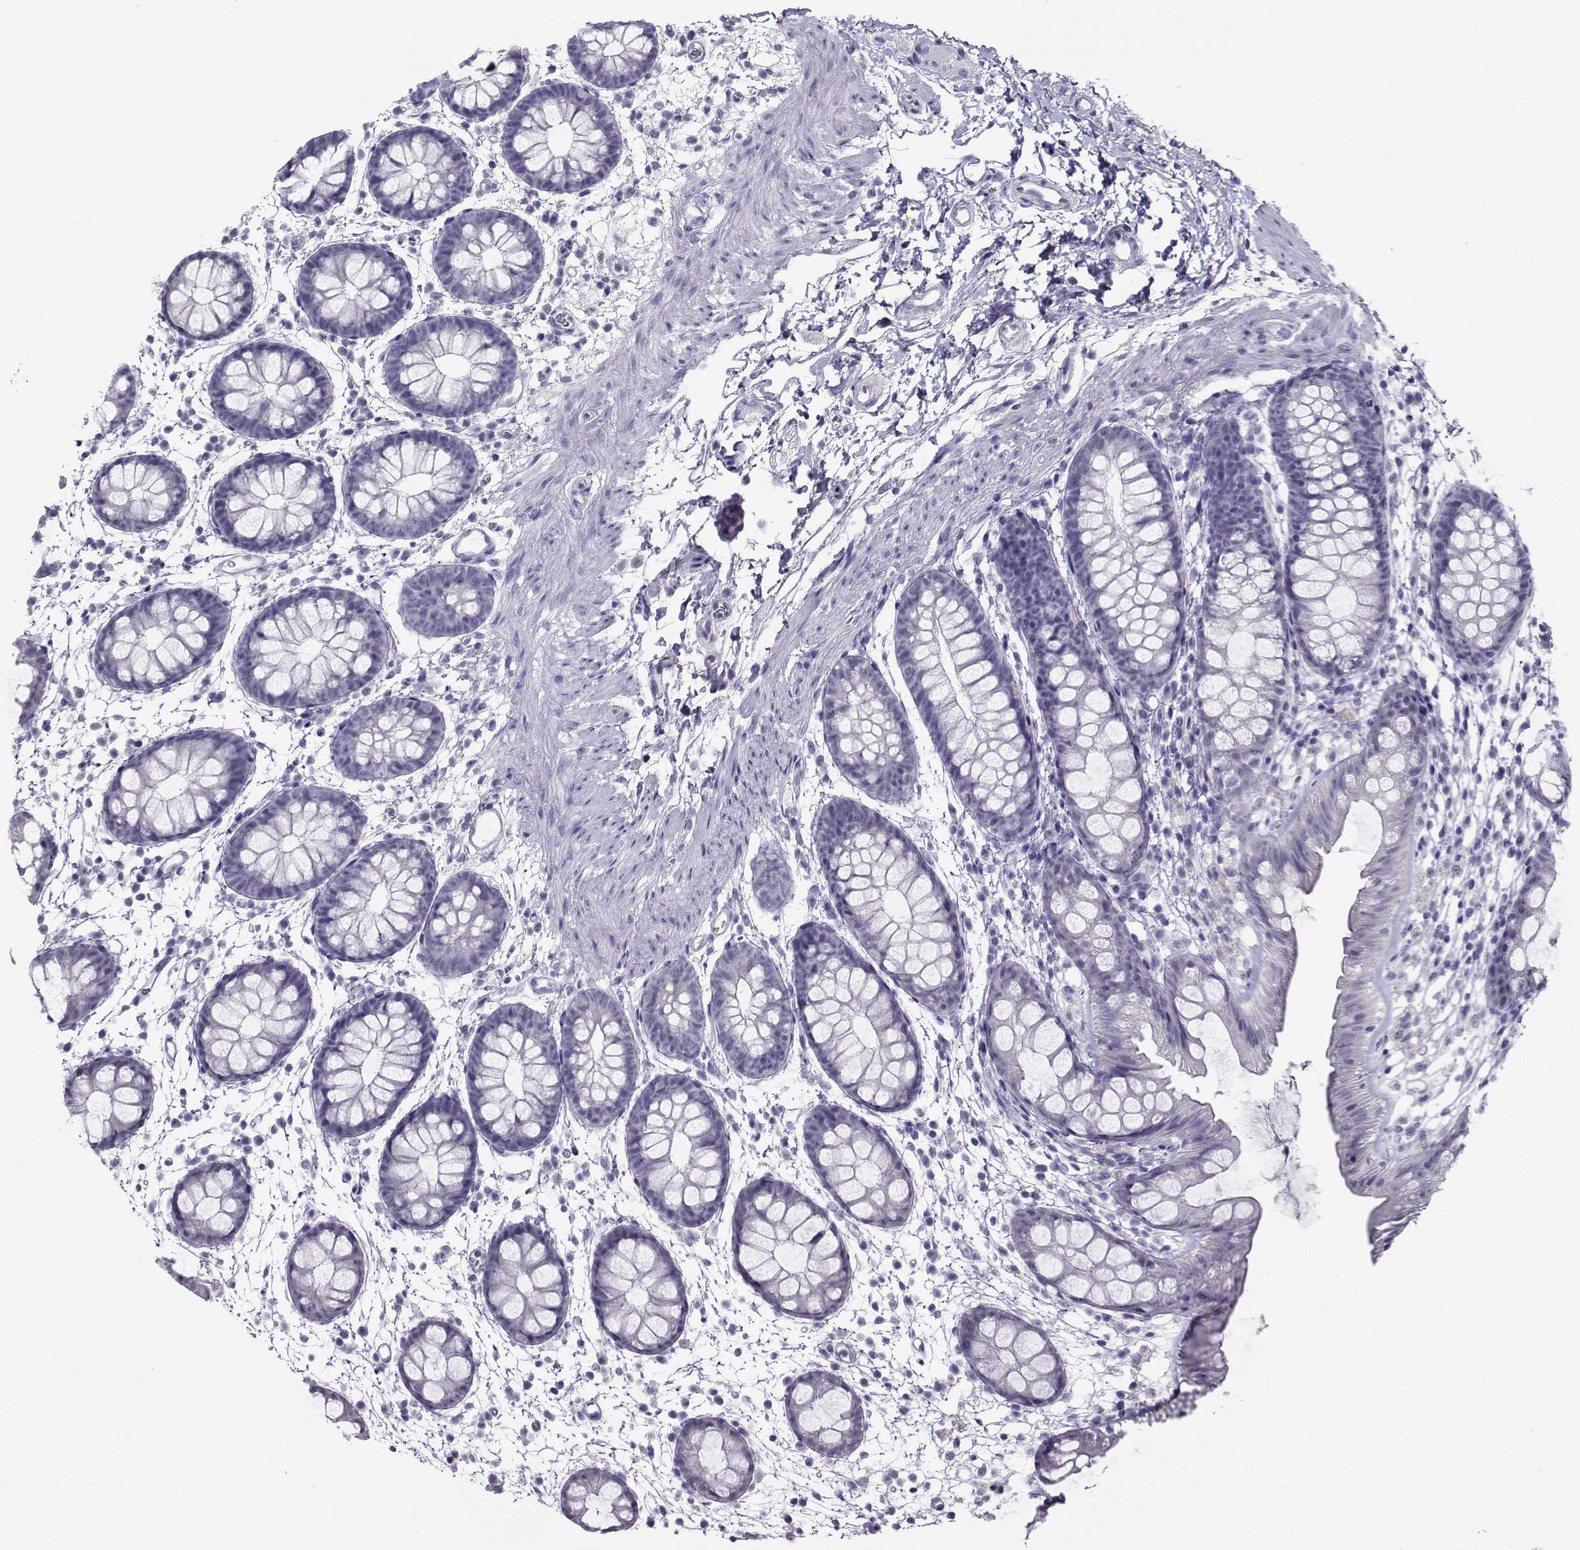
{"staining": {"intensity": "negative", "quantity": "none", "location": "none"}, "tissue": "rectum", "cell_type": "Glandular cells", "image_type": "normal", "snomed": [{"axis": "morphology", "description": "Normal tissue, NOS"}, {"axis": "topography", "description": "Rectum"}], "caption": "A high-resolution histopathology image shows immunohistochemistry (IHC) staining of unremarkable rectum, which demonstrates no significant expression in glandular cells.", "gene": "PGK1", "patient": {"sex": "male", "age": 57}}